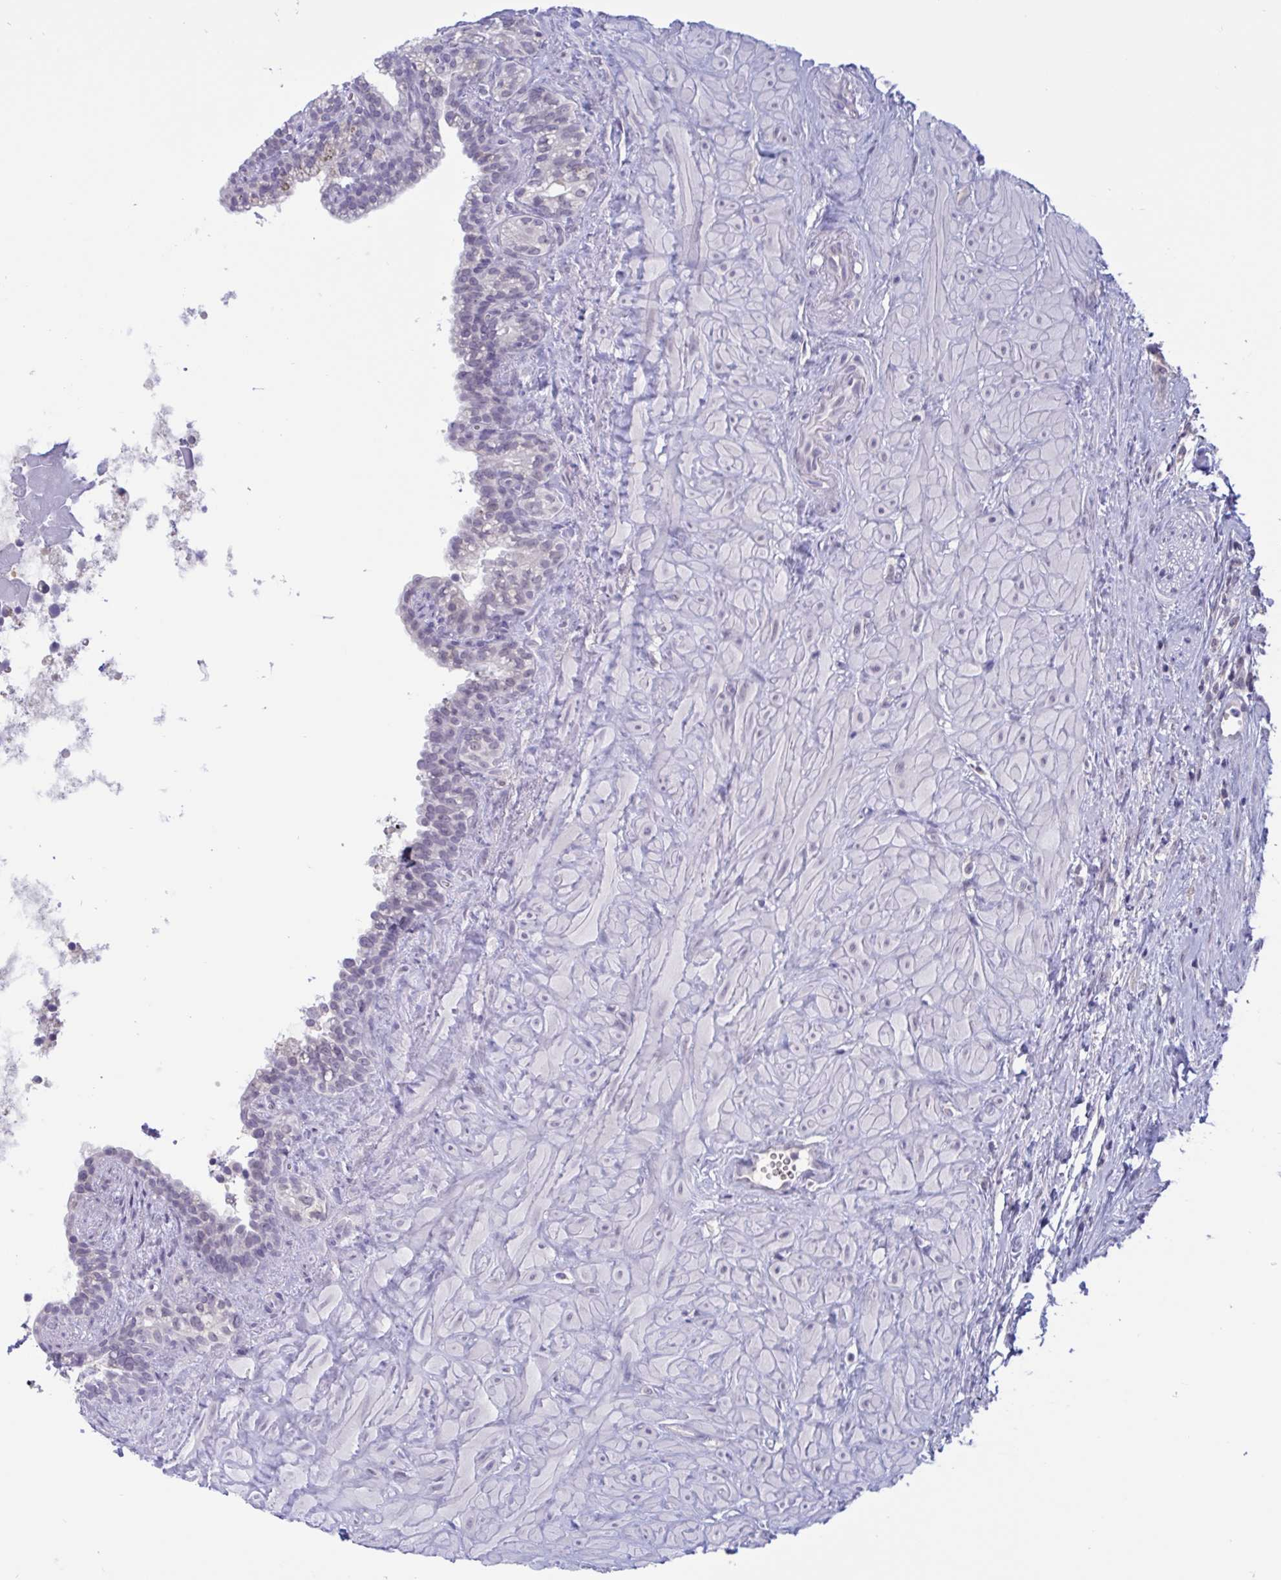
{"staining": {"intensity": "negative", "quantity": "none", "location": "none"}, "tissue": "seminal vesicle", "cell_type": "Glandular cells", "image_type": "normal", "snomed": [{"axis": "morphology", "description": "Normal tissue, NOS"}, {"axis": "topography", "description": "Seminal veicle"}], "caption": "DAB immunohistochemical staining of normal human seminal vesicle demonstrates no significant positivity in glandular cells.", "gene": "SERPINB13", "patient": {"sex": "male", "age": 76}}